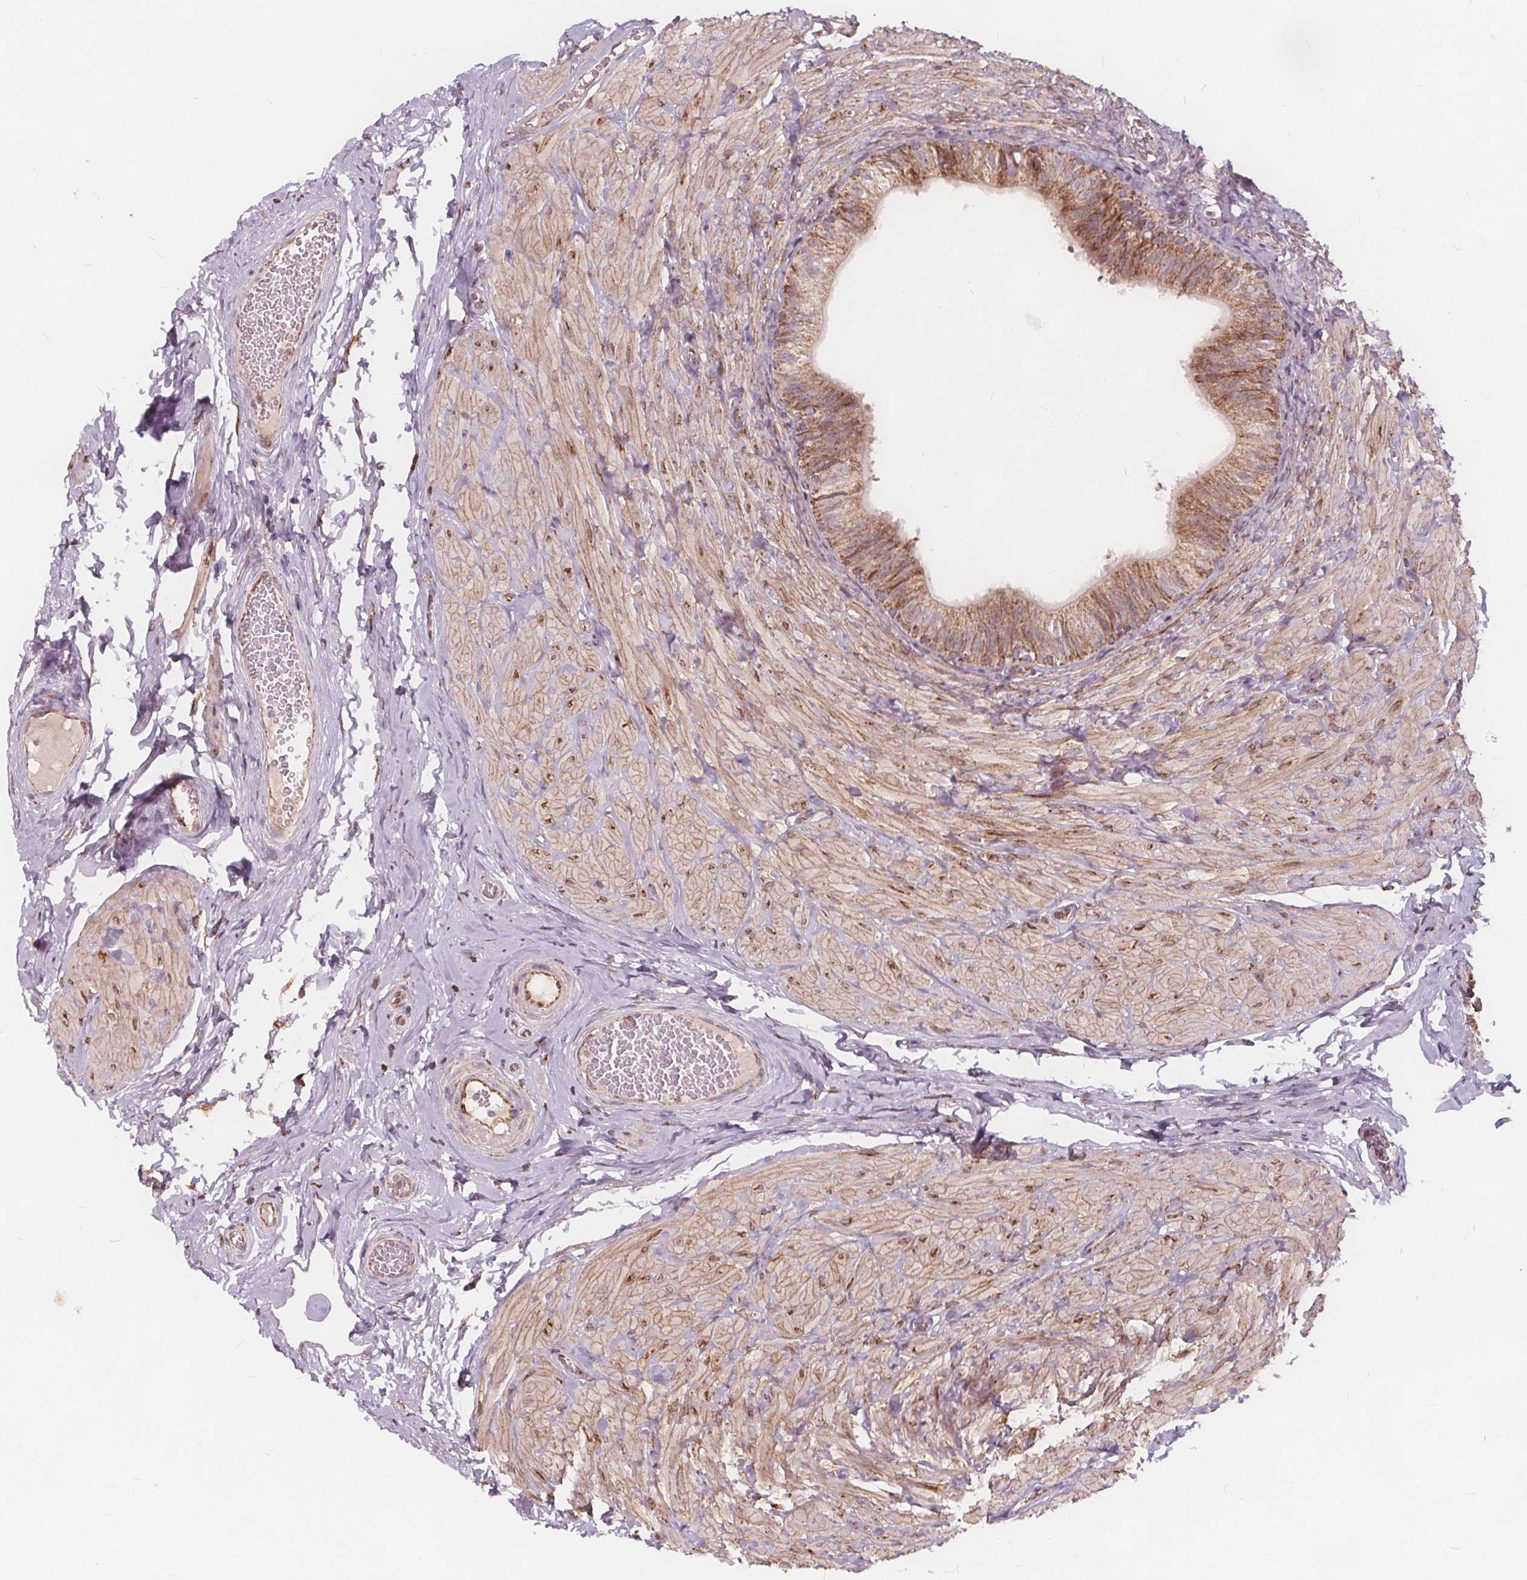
{"staining": {"intensity": "moderate", "quantity": ">75%", "location": "cytoplasmic/membranous"}, "tissue": "epididymis", "cell_type": "Glandular cells", "image_type": "normal", "snomed": [{"axis": "morphology", "description": "Normal tissue, NOS"}, {"axis": "topography", "description": "Epididymis, spermatic cord, NOS"}, {"axis": "topography", "description": "Epididymis"}, {"axis": "topography", "description": "Peripheral nerve tissue"}], "caption": "A histopathology image showing moderate cytoplasmic/membranous expression in about >75% of glandular cells in normal epididymis, as visualized by brown immunohistochemical staining.", "gene": "PLSCR3", "patient": {"sex": "male", "age": 29}}